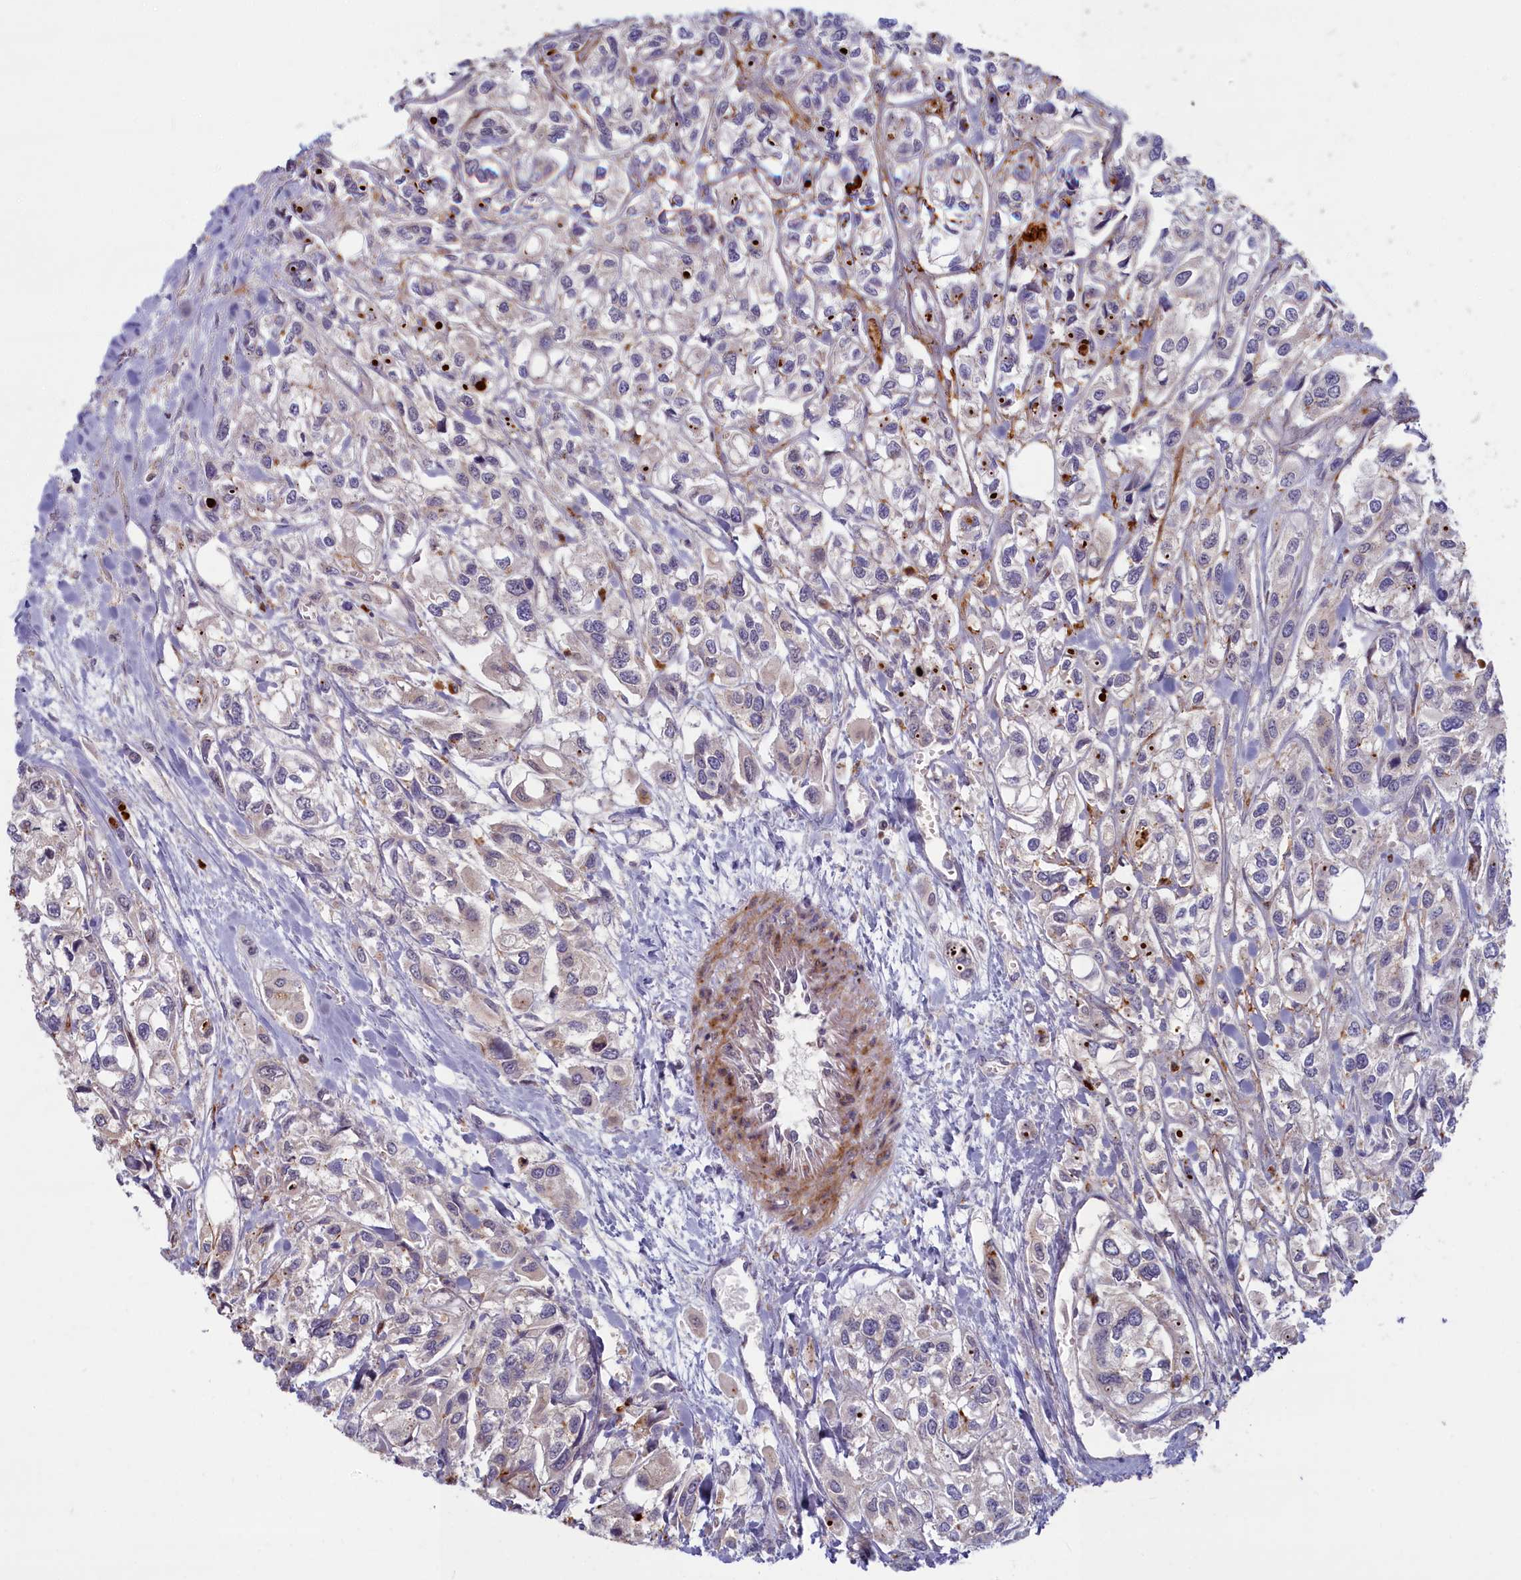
{"staining": {"intensity": "negative", "quantity": "none", "location": "none"}, "tissue": "urothelial cancer", "cell_type": "Tumor cells", "image_type": "cancer", "snomed": [{"axis": "morphology", "description": "Urothelial carcinoma, High grade"}, {"axis": "topography", "description": "Urinary bladder"}], "caption": "Tumor cells show no significant protein staining in urothelial cancer.", "gene": "FCSK", "patient": {"sex": "male", "age": 67}}